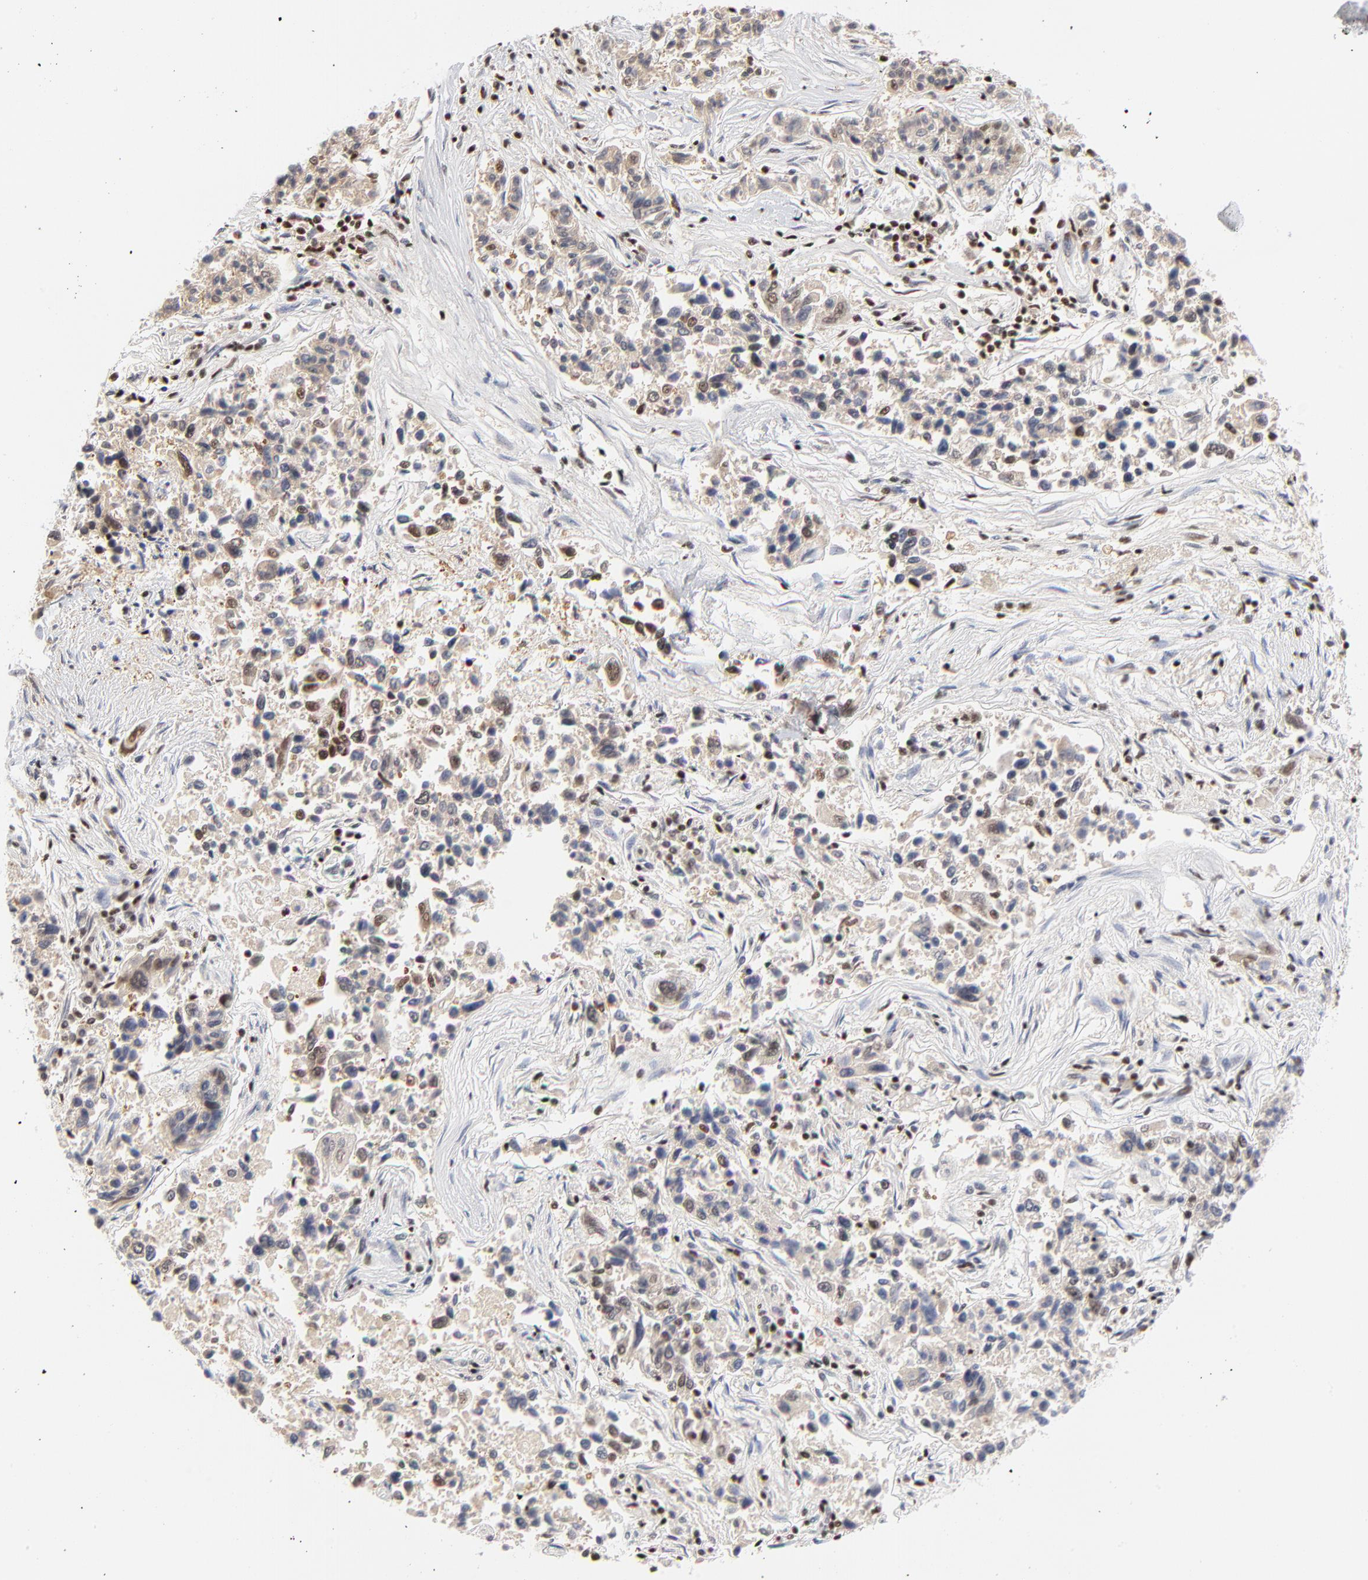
{"staining": {"intensity": "moderate", "quantity": "25%-75%", "location": "cytoplasmic/membranous"}, "tissue": "lung cancer", "cell_type": "Tumor cells", "image_type": "cancer", "snomed": [{"axis": "morphology", "description": "Adenocarcinoma, NOS"}, {"axis": "topography", "description": "Lung"}], "caption": "DAB (3,3'-diaminobenzidine) immunohistochemical staining of lung cancer (adenocarcinoma) displays moderate cytoplasmic/membranous protein staining in about 25%-75% of tumor cells.", "gene": "CREB1", "patient": {"sex": "male", "age": 84}}